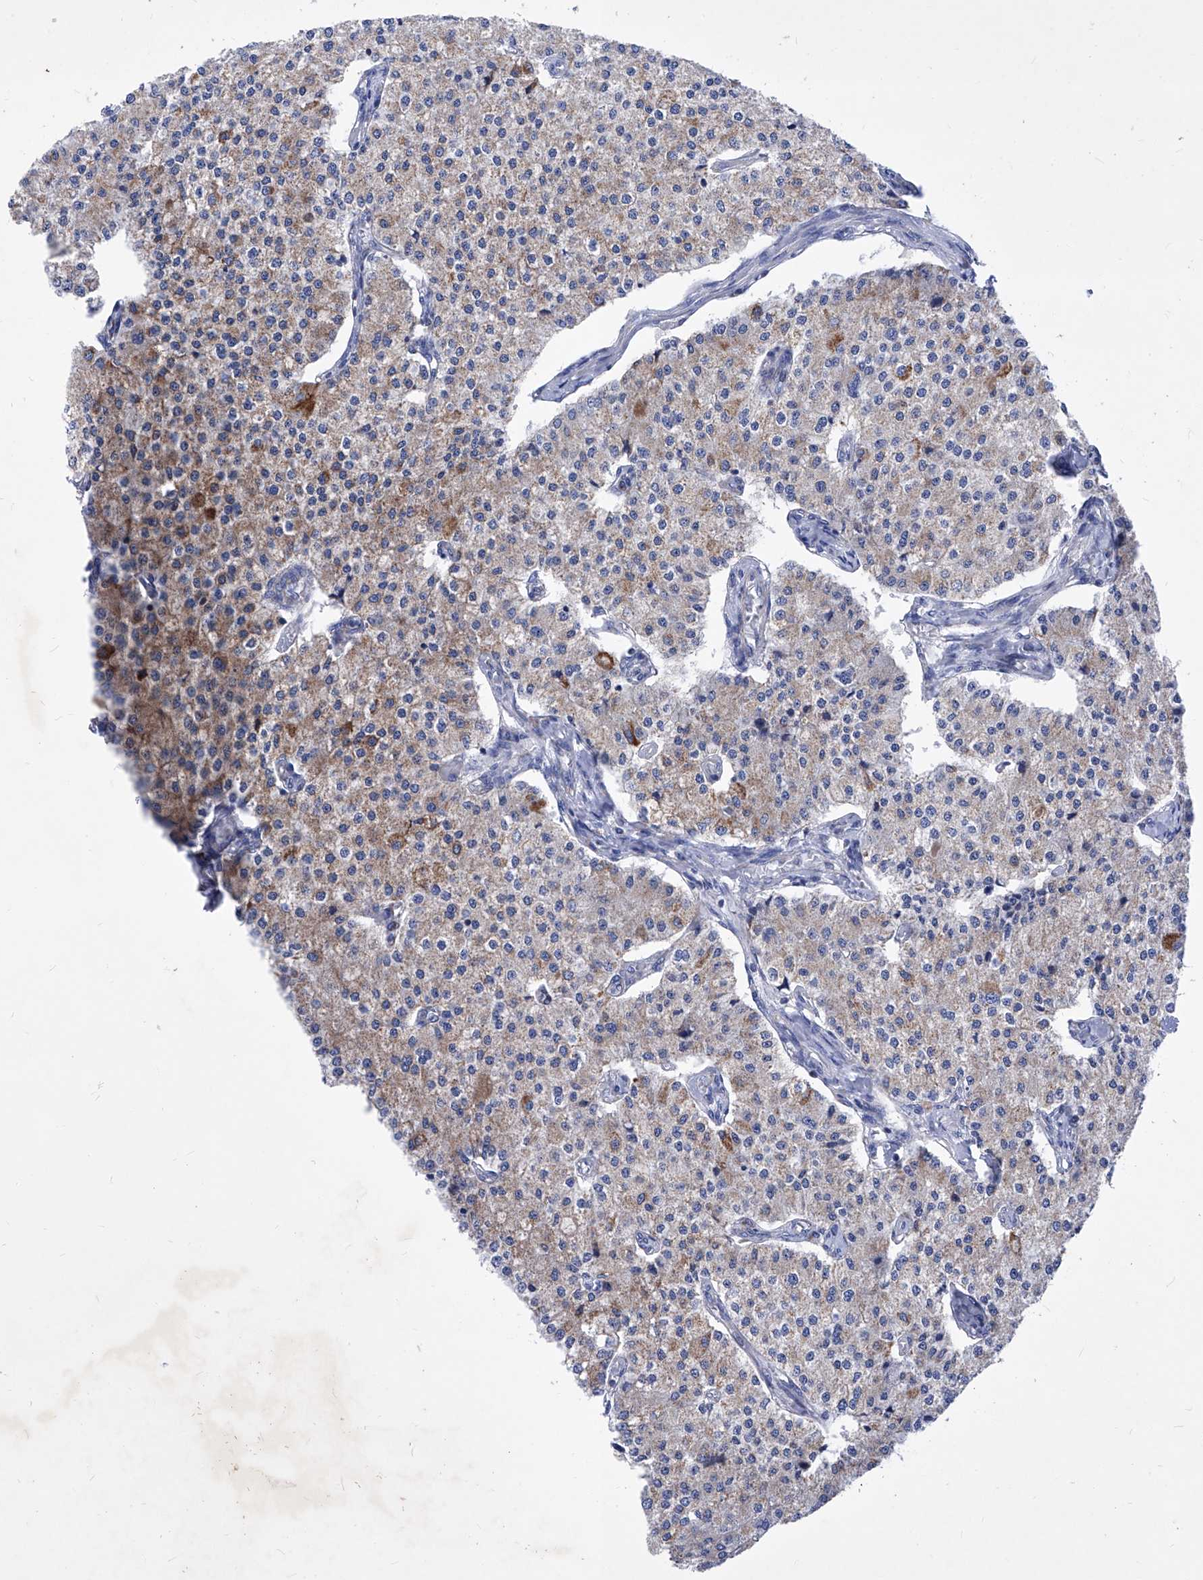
{"staining": {"intensity": "weak", "quantity": ">75%", "location": "cytoplasmic/membranous"}, "tissue": "carcinoid", "cell_type": "Tumor cells", "image_type": "cancer", "snomed": [{"axis": "morphology", "description": "Carcinoid, malignant, NOS"}, {"axis": "topography", "description": "Colon"}], "caption": "A micrograph of malignant carcinoid stained for a protein reveals weak cytoplasmic/membranous brown staining in tumor cells.", "gene": "HRNR", "patient": {"sex": "female", "age": 52}}